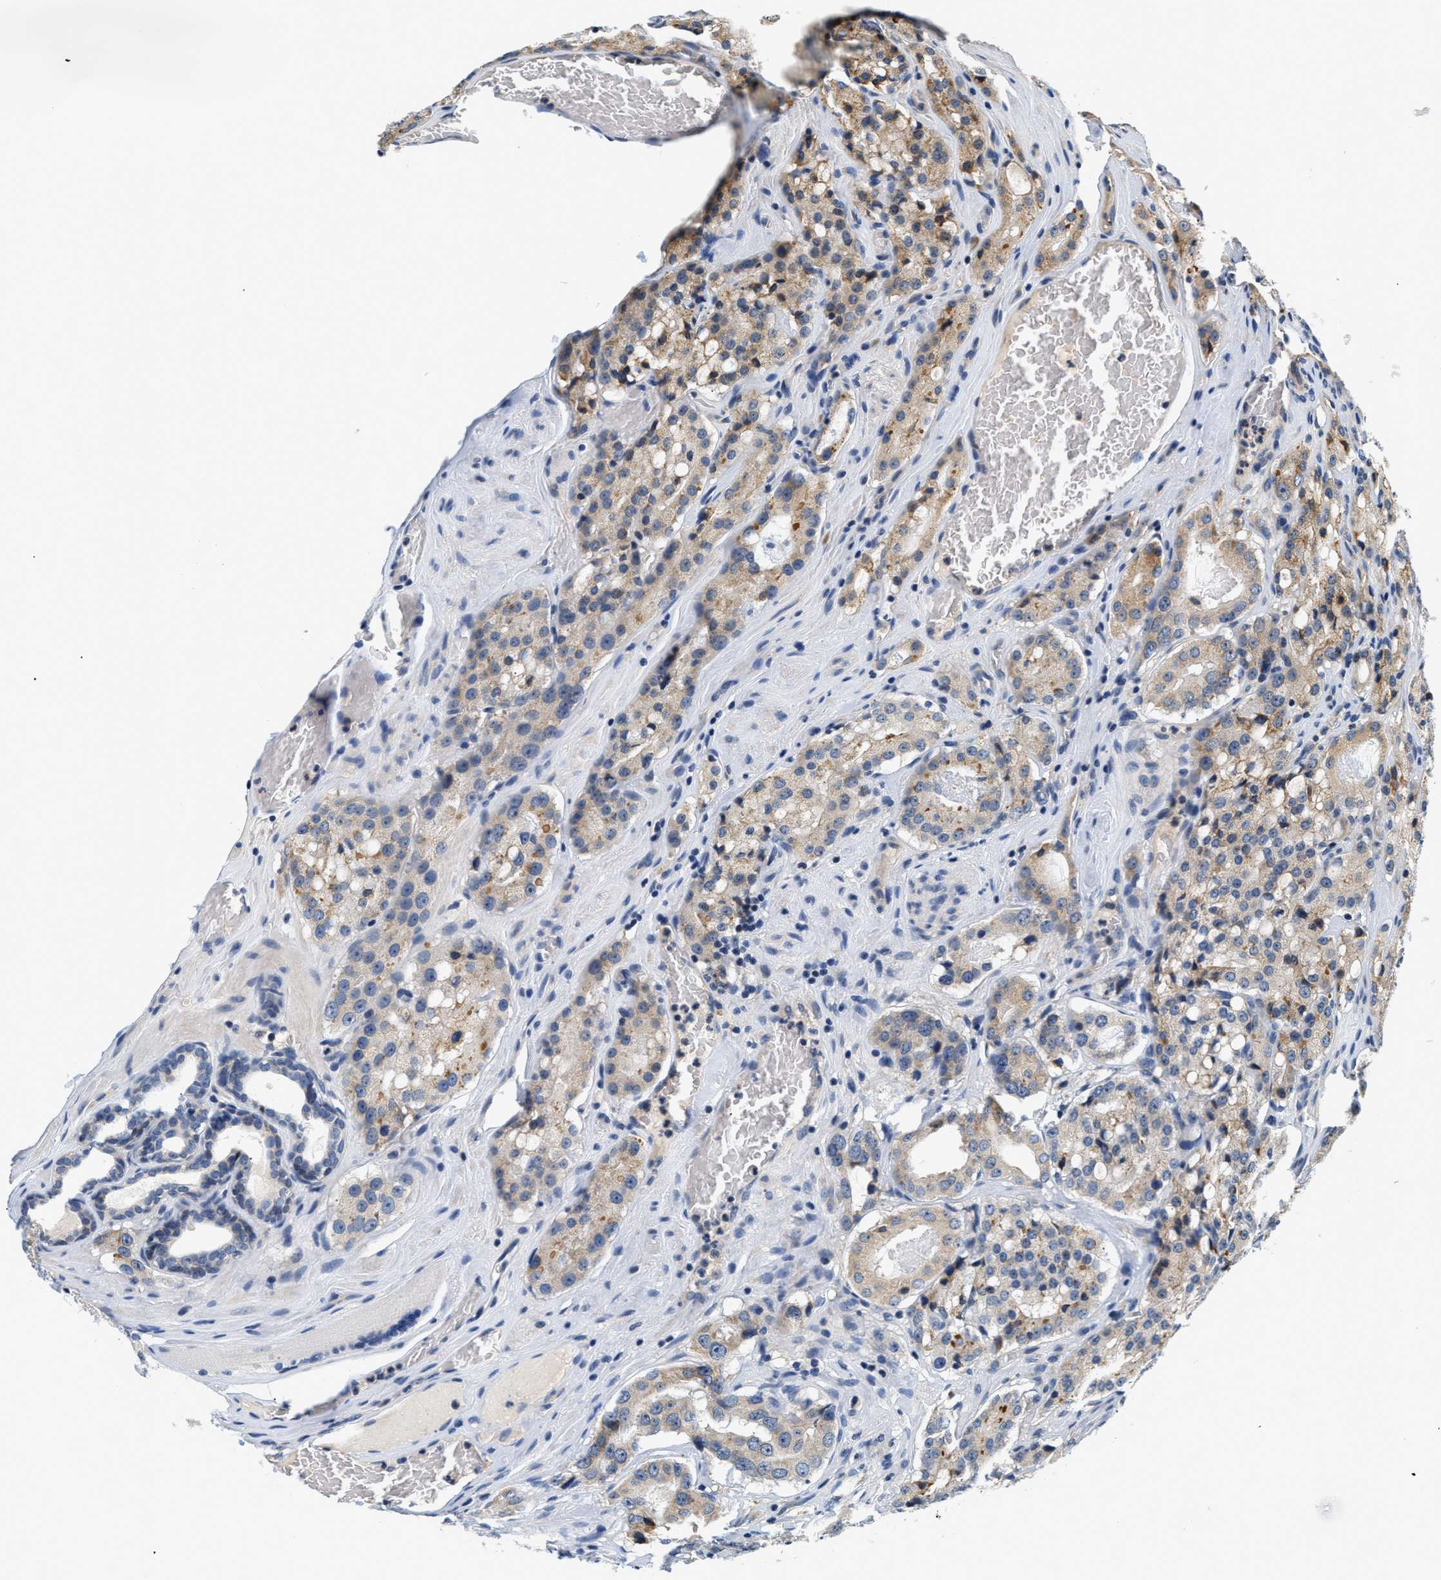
{"staining": {"intensity": "weak", "quantity": "25%-75%", "location": "cytoplasmic/membranous"}, "tissue": "prostate cancer", "cell_type": "Tumor cells", "image_type": "cancer", "snomed": [{"axis": "morphology", "description": "Adenocarcinoma, Medium grade"}, {"axis": "topography", "description": "Prostate"}], "caption": "Protein staining reveals weak cytoplasmic/membranous expression in approximately 25%-75% of tumor cells in prostate cancer (adenocarcinoma (medium-grade)).", "gene": "TNIP2", "patient": {"sex": "male", "age": 72}}